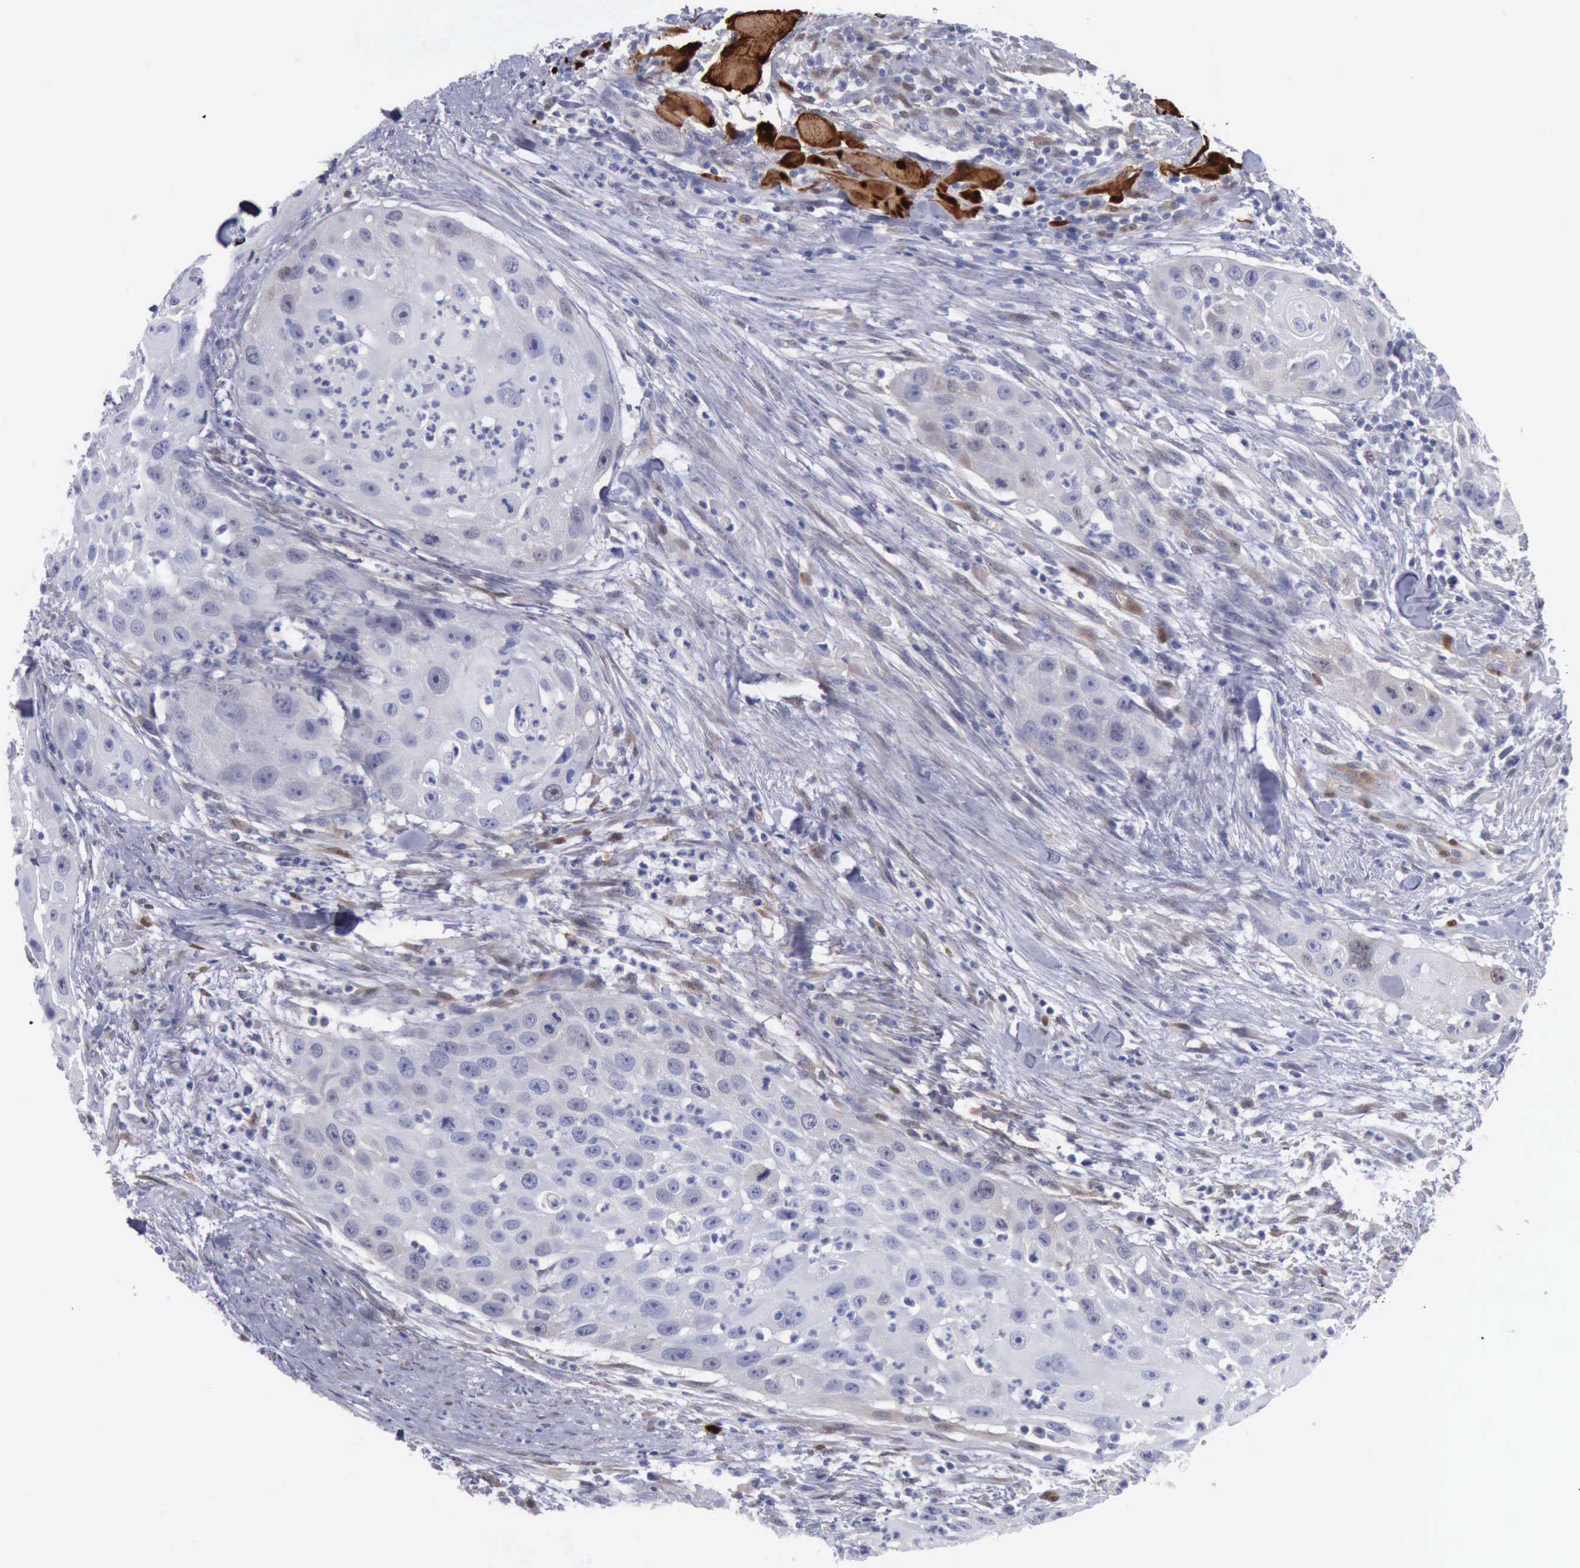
{"staining": {"intensity": "negative", "quantity": "none", "location": "none"}, "tissue": "head and neck cancer", "cell_type": "Tumor cells", "image_type": "cancer", "snomed": [{"axis": "morphology", "description": "Squamous cell carcinoma, NOS"}, {"axis": "topography", "description": "Head-Neck"}], "caption": "A photomicrograph of head and neck cancer (squamous cell carcinoma) stained for a protein demonstrates no brown staining in tumor cells.", "gene": "FHL1", "patient": {"sex": "male", "age": 64}}